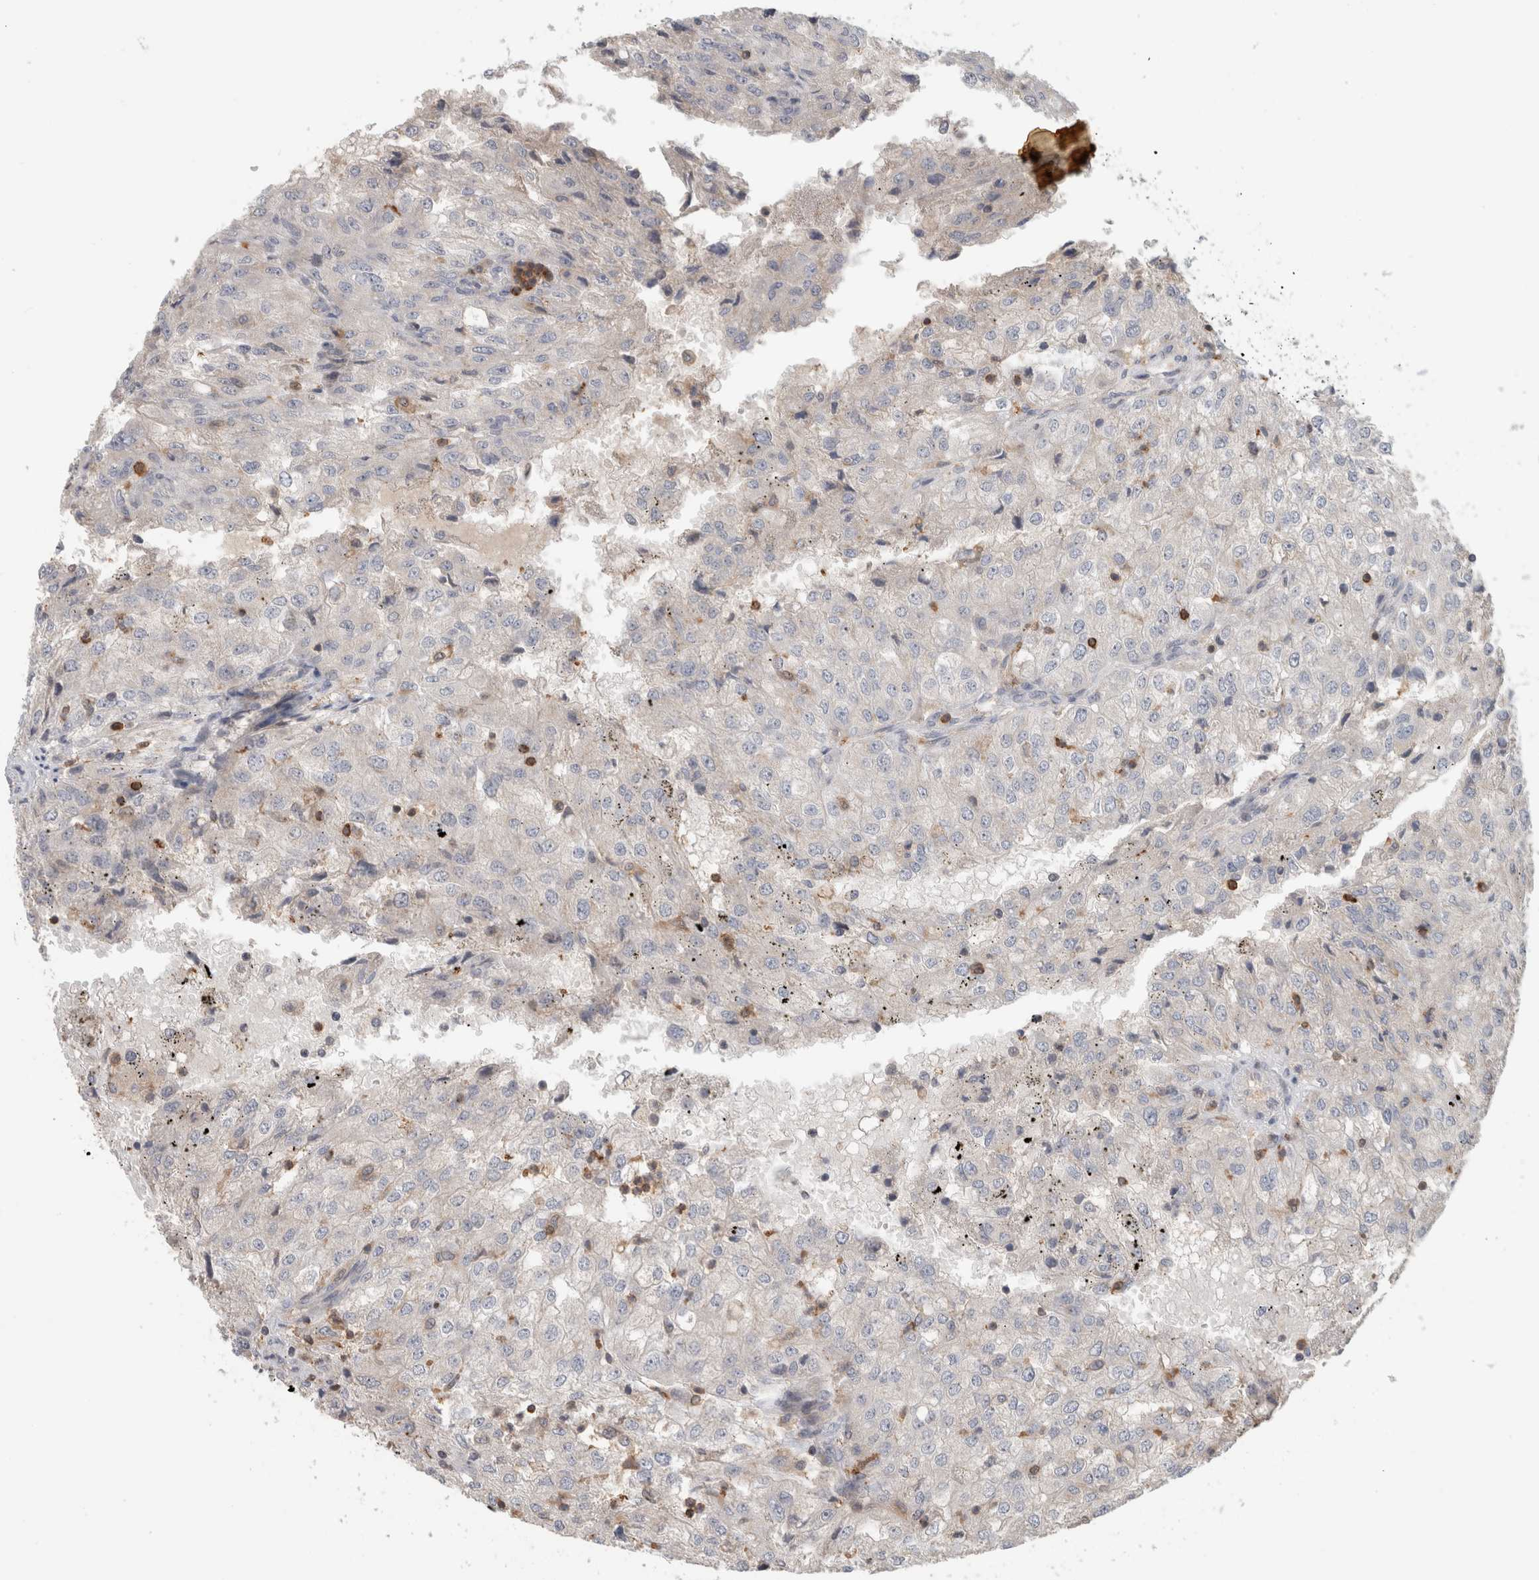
{"staining": {"intensity": "negative", "quantity": "none", "location": "none"}, "tissue": "renal cancer", "cell_type": "Tumor cells", "image_type": "cancer", "snomed": [{"axis": "morphology", "description": "Adenocarcinoma, NOS"}, {"axis": "topography", "description": "Kidney"}], "caption": "There is no significant positivity in tumor cells of renal cancer.", "gene": "GFRA2", "patient": {"sex": "female", "age": 54}}